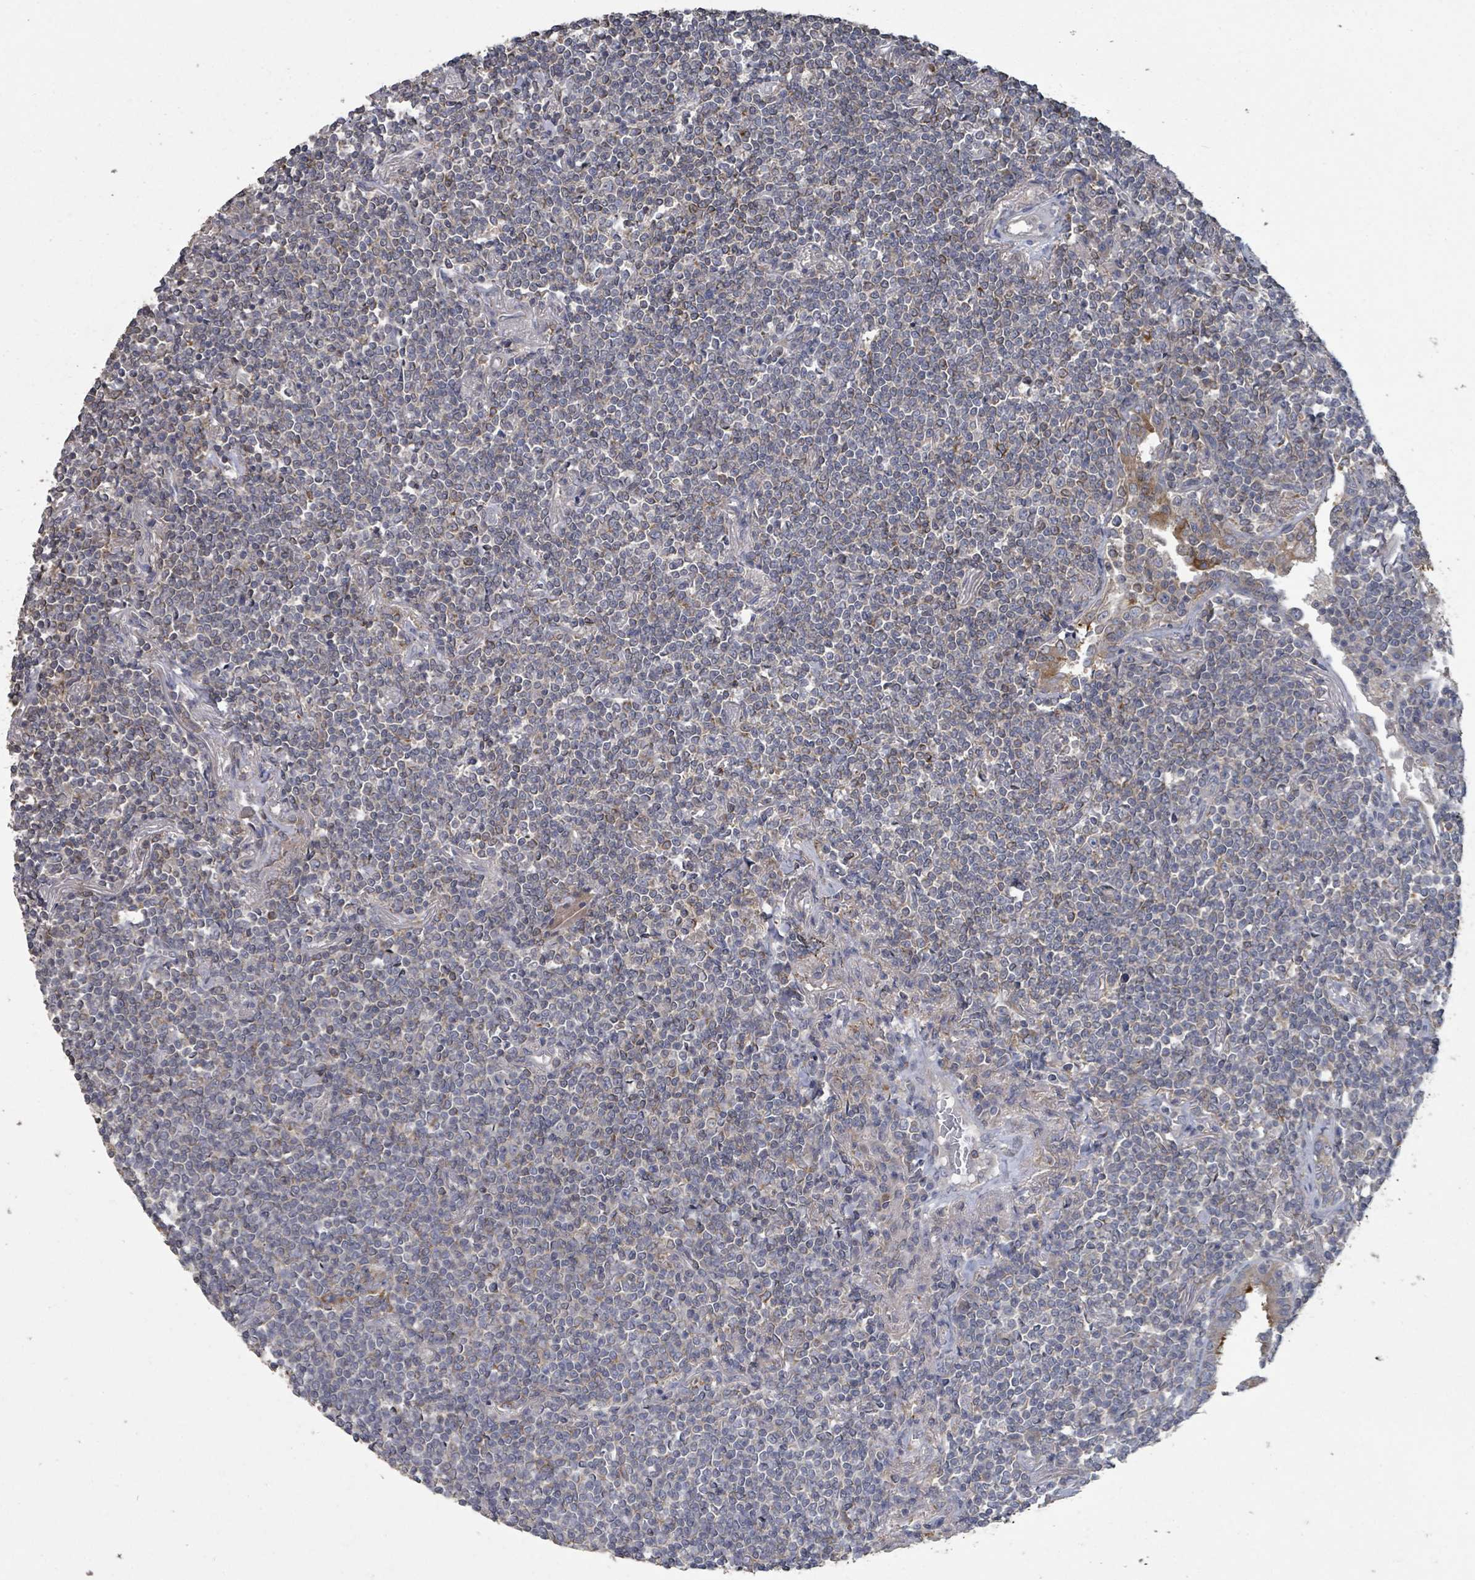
{"staining": {"intensity": "weak", "quantity": "<25%", "location": "cytoplasmic/membranous"}, "tissue": "lymphoma", "cell_type": "Tumor cells", "image_type": "cancer", "snomed": [{"axis": "morphology", "description": "Malignant lymphoma, non-Hodgkin's type, Low grade"}, {"axis": "topography", "description": "Lung"}], "caption": "A high-resolution photomicrograph shows immunohistochemistry (IHC) staining of lymphoma, which reveals no significant staining in tumor cells. Nuclei are stained in blue.", "gene": "SLC9A7", "patient": {"sex": "female", "age": 71}}